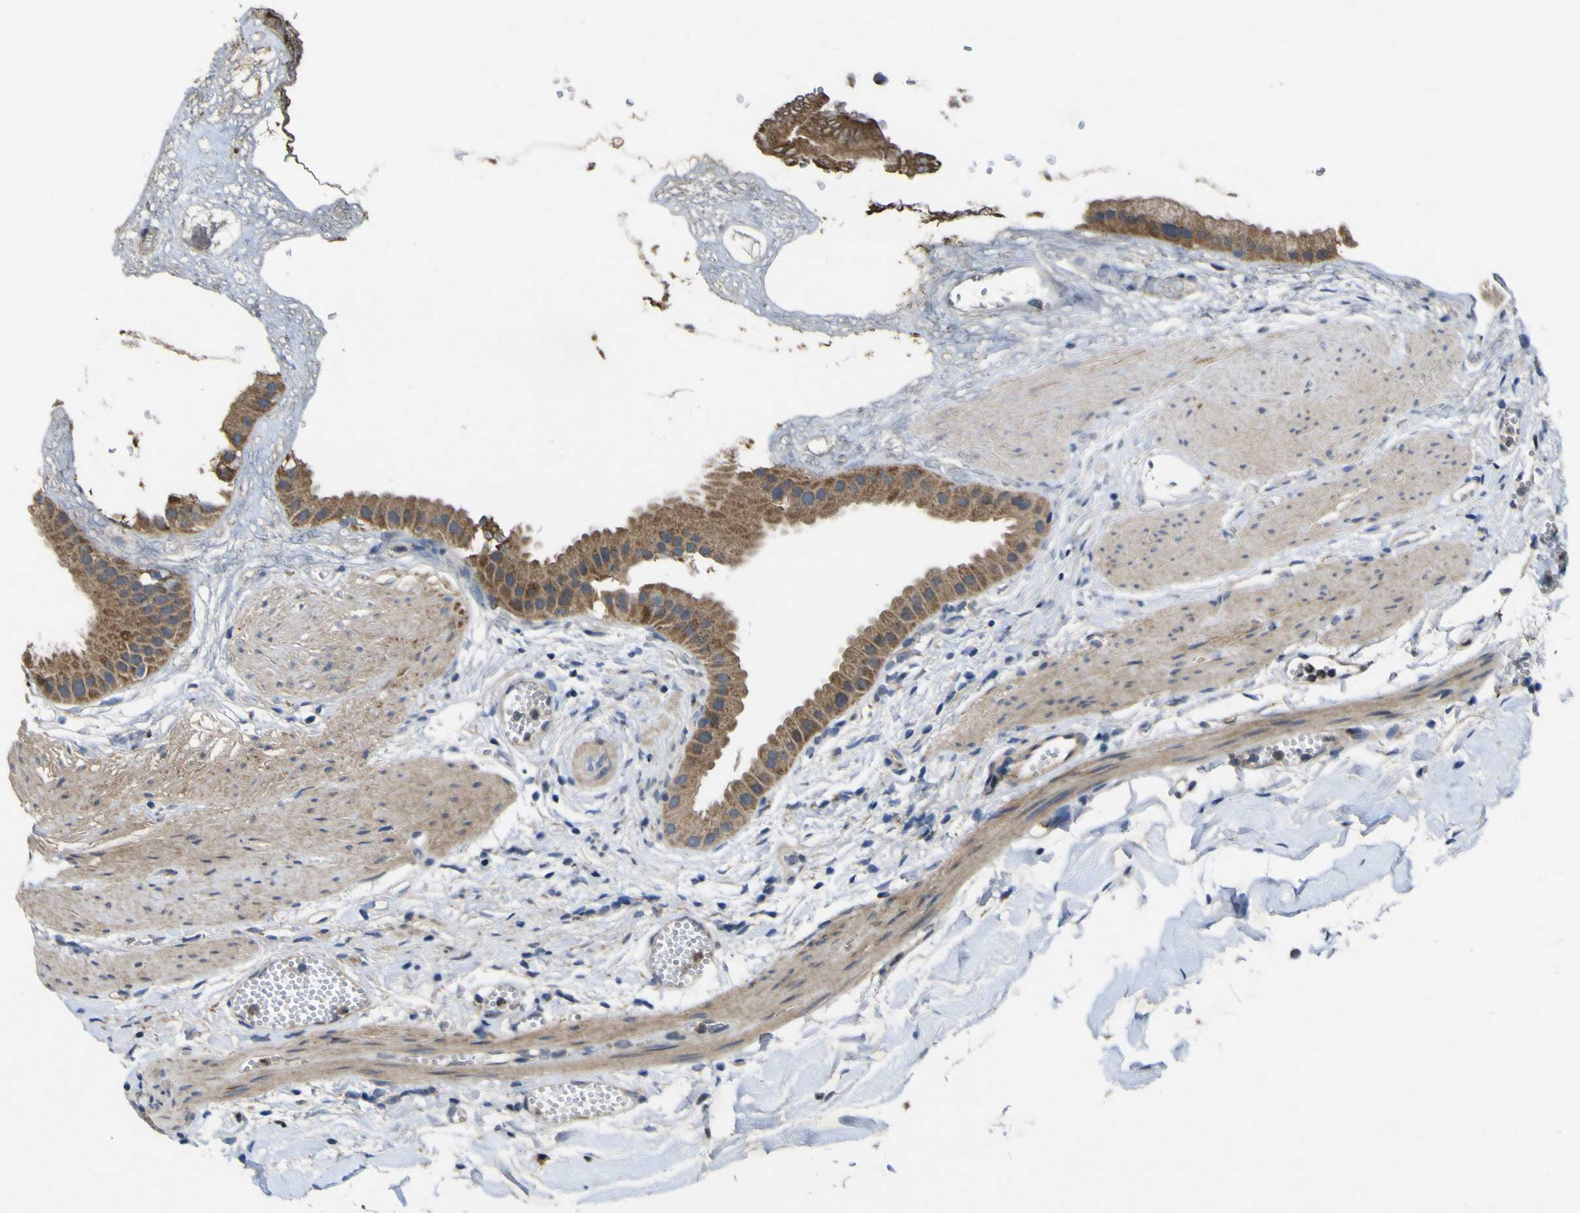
{"staining": {"intensity": "moderate", "quantity": ">75%", "location": "cytoplasmic/membranous"}, "tissue": "gallbladder", "cell_type": "Glandular cells", "image_type": "normal", "snomed": [{"axis": "morphology", "description": "Normal tissue, NOS"}, {"axis": "topography", "description": "Gallbladder"}], "caption": "Human gallbladder stained for a protein (brown) shows moderate cytoplasmic/membranous positive positivity in approximately >75% of glandular cells.", "gene": "IRAK2", "patient": {"sex": "female", "age": 64}}